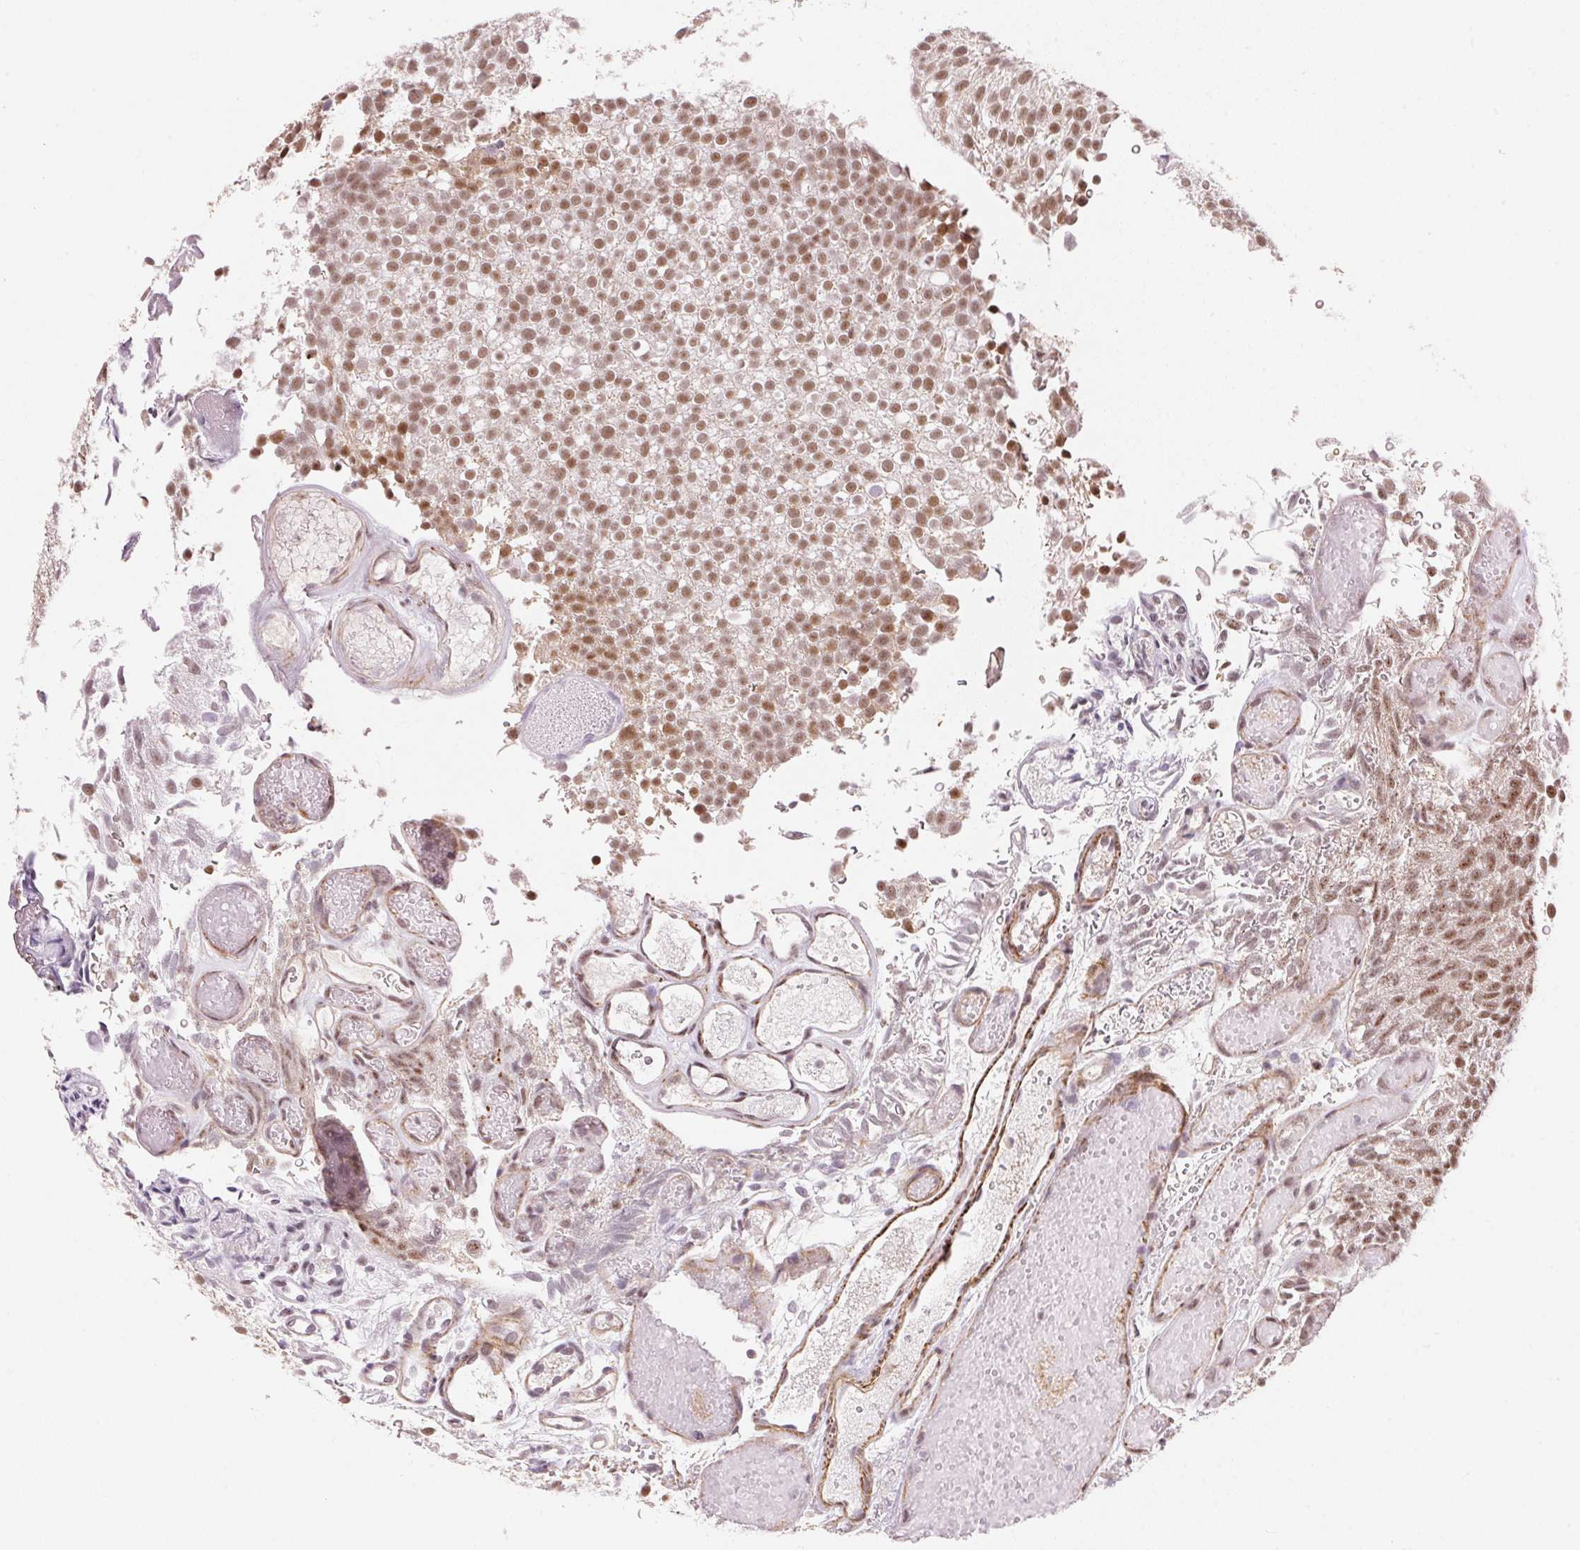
{"staining": {"intensity": "moderate", "quantity": ">75%", "location": "nuclear"}, "tissue": "urothelial cancer", "cell_type": "Tumor cells", "image_type": "cancer", "snomed": [{"axis": "morphology", "description": "Urothelial carcinoma, Low grade"}, {"axis": "topography", "description": "Urinary bladder"}], "caption": "Urothelial cancer stained for a protein (brown) exhibits moderate nuclear positive staining in about >75% of tumor cells.", "gene": "HNRNPDL", "patient": {"sex": "male", "age": 78}}